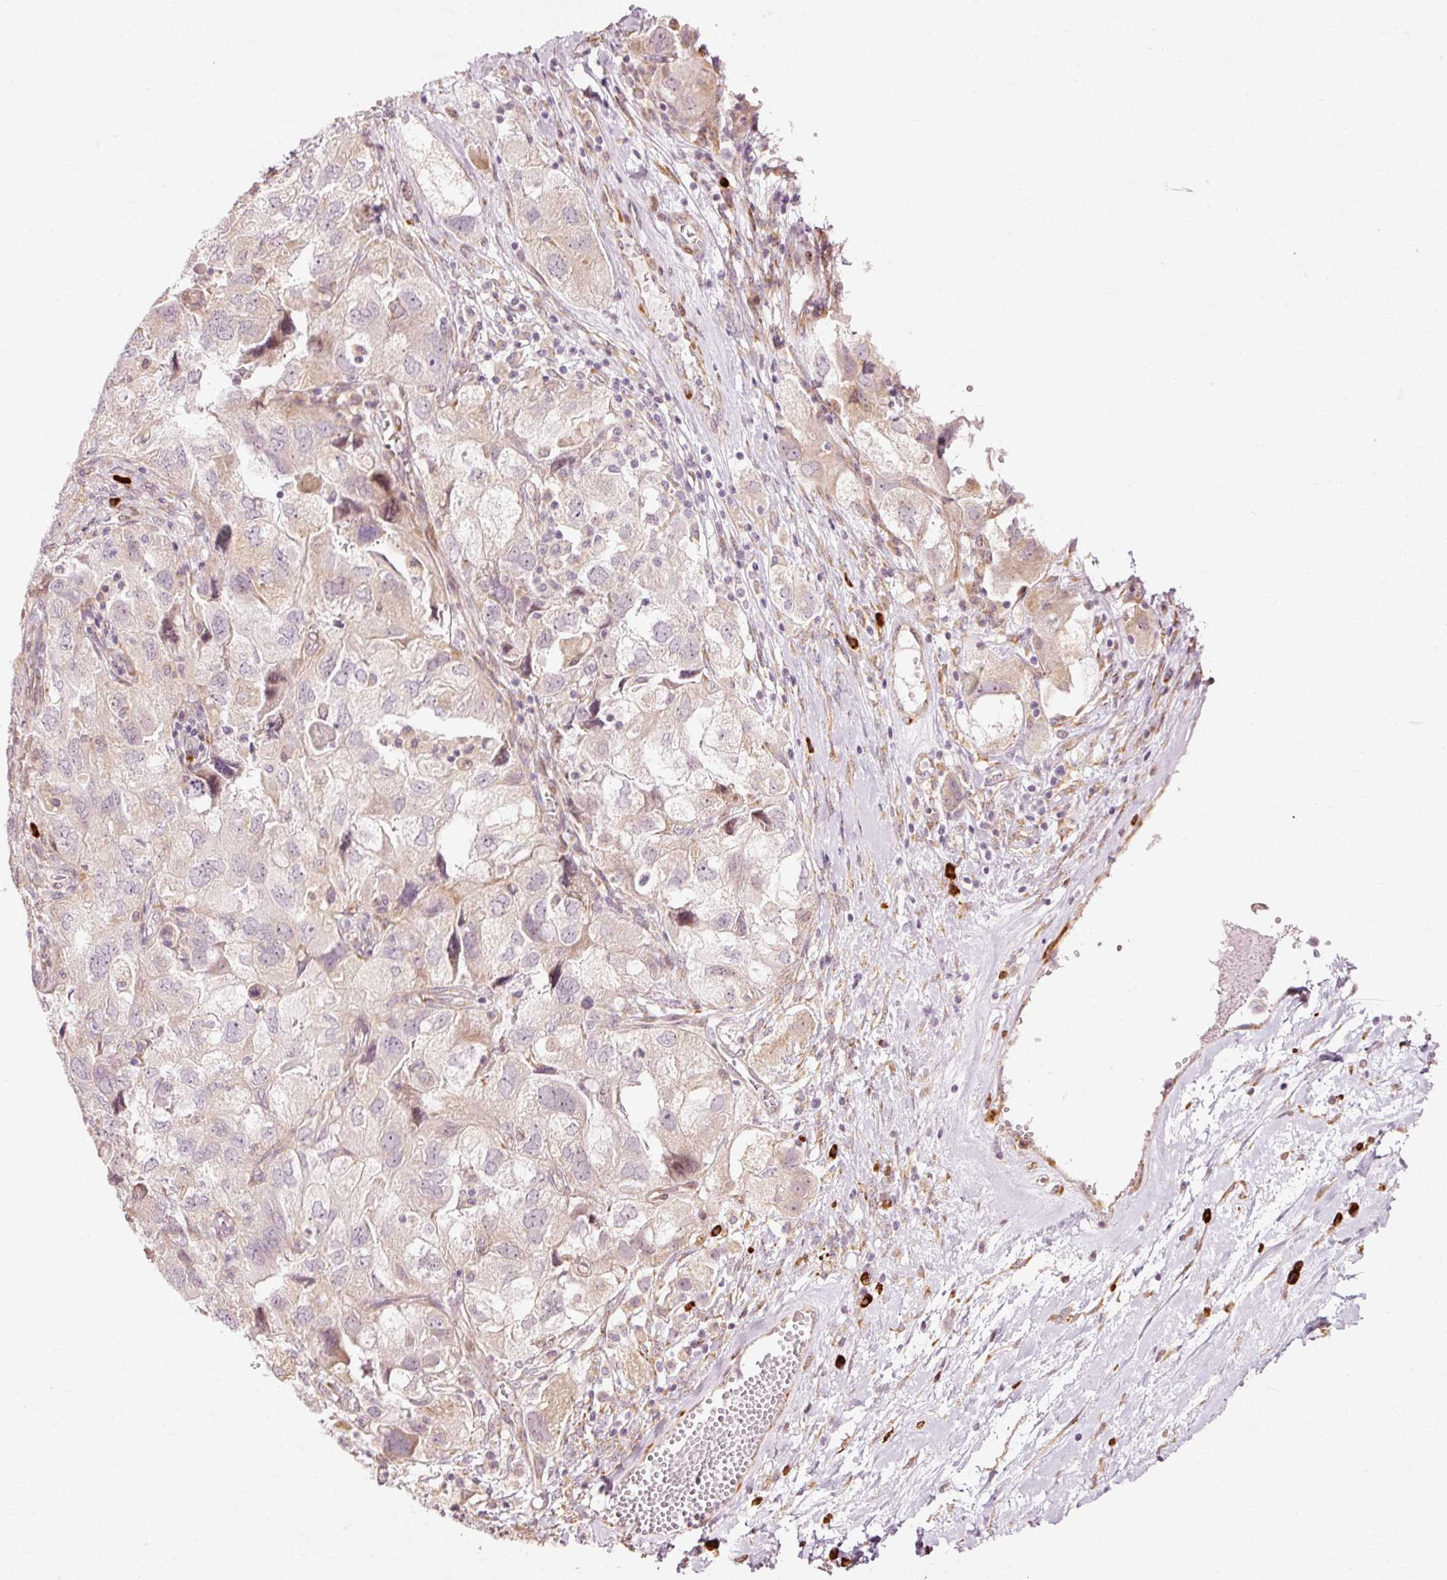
{"staining": {"intensity": "weak", "quantity": "<25%", "location": "cytoplasmic/membranous"}, "tissue": "ovarian cancer", "cell_type": "Tumor cells", "image_type": "cancer", "snomed": [{"axis": "morphology", "description": "Carcinoma, NOS"}, {"axis": "morphology", "description": "Cystadenocarcinoma, serous, NOS"}, {"axis": "topography", "description": "Ovary"}], "caption": "There is no significant staining in tumor cells of ovarian cancer. (DAB immunohistochemistry (IHC), high magnification).", "gene": "RGPD5", "patient": {"sex": "female", "age": 69}}